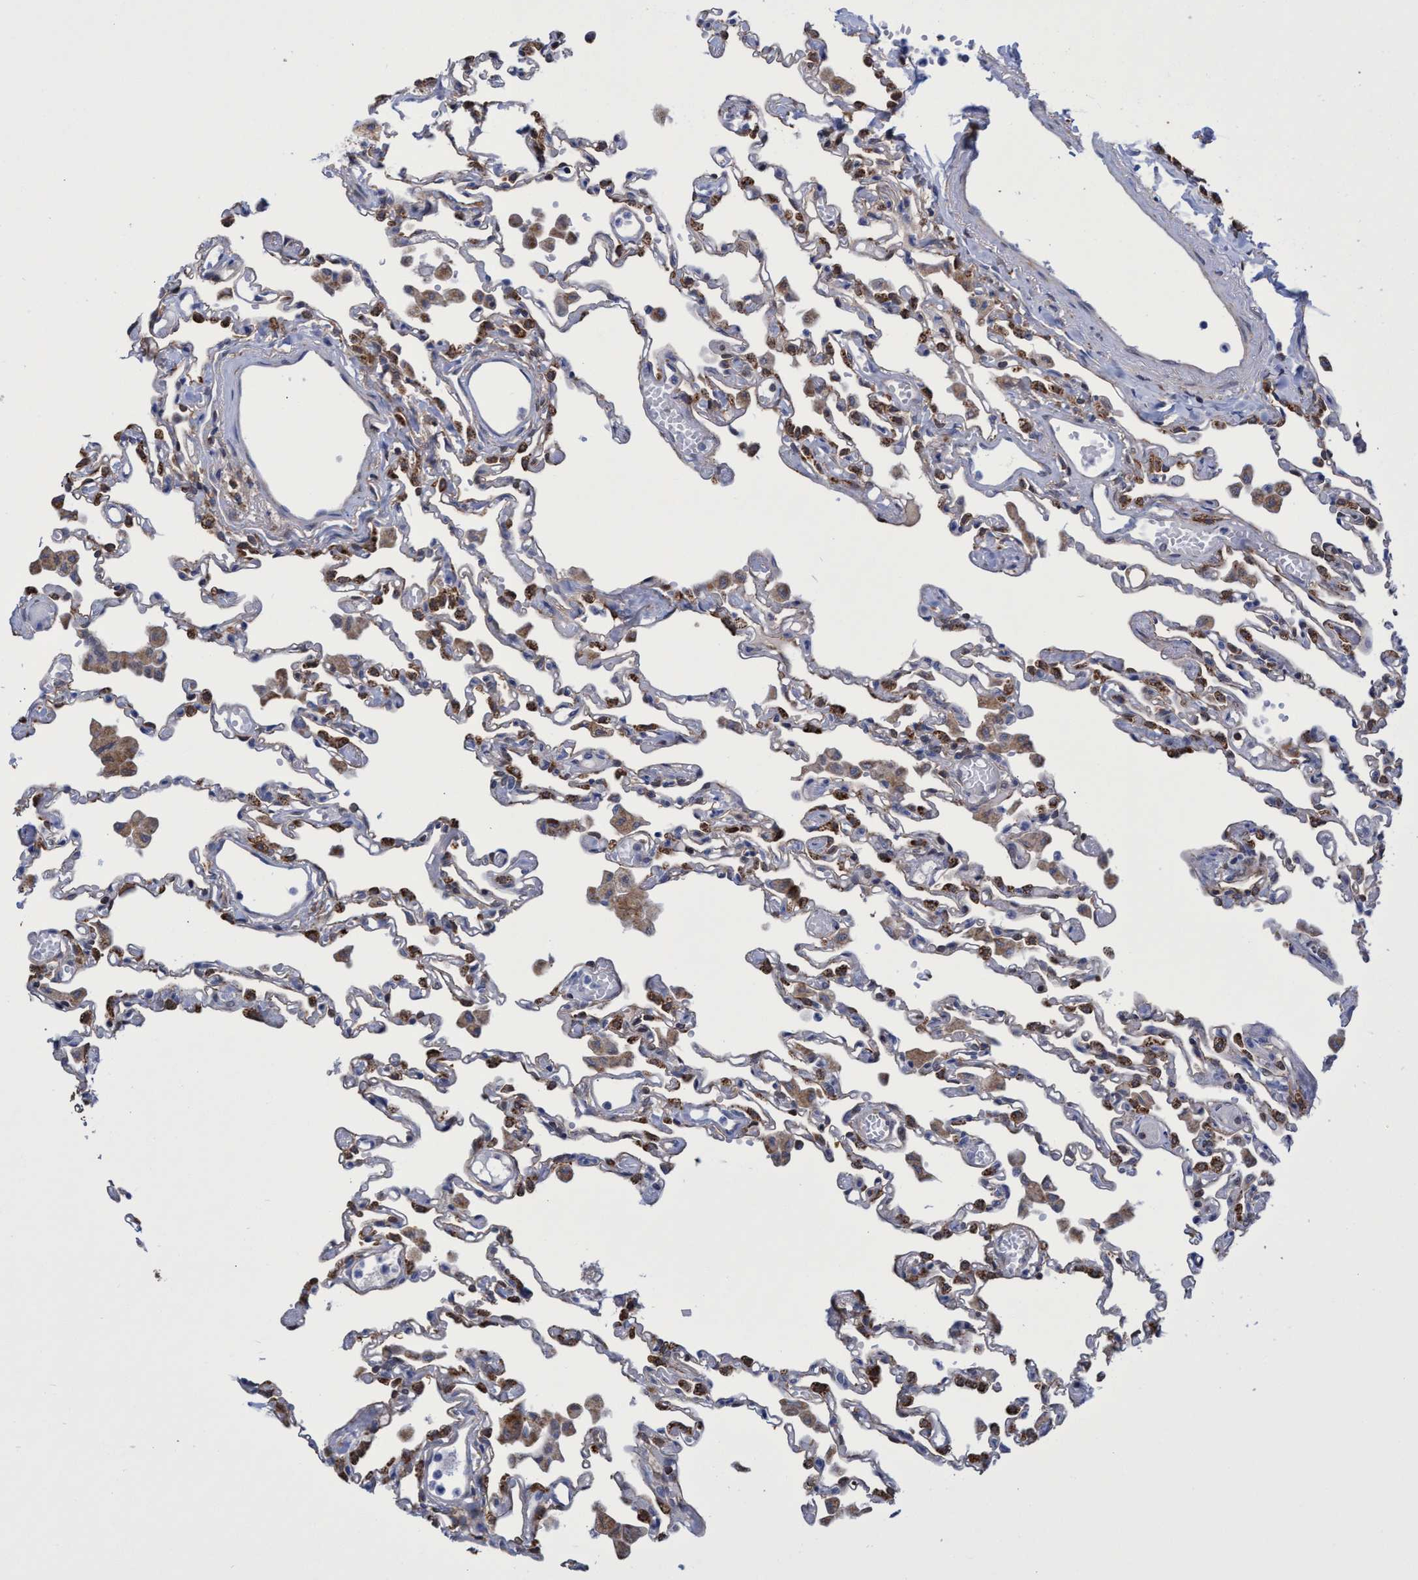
{"staining": {"intensity": "moderate", "quantity": "25%-75%", "location": "cytoplasmic/membranous"}, "tissue": "lung", "cell_type": "Alveolar cells", "image_type": "normal", "snomed": [{"axis": "morphology", "description": "Normal tissue, NOS"}, {"axis": "topography", "description": "Bronchus"}, {"axis": "topography", "description": "Lung"}], "caption": "Moderate cytoplasmic/membranous protein expression is appreciated in about 25%-75% of alveolar cells in lung. The staining was performed using DAB to visualize the protein expression in brown, while the nuclei were stained in blue with hematoxylin (Magnification: 20x).", "gene": "CRYZ", "patient": {"sex": "female", "age": 49}}